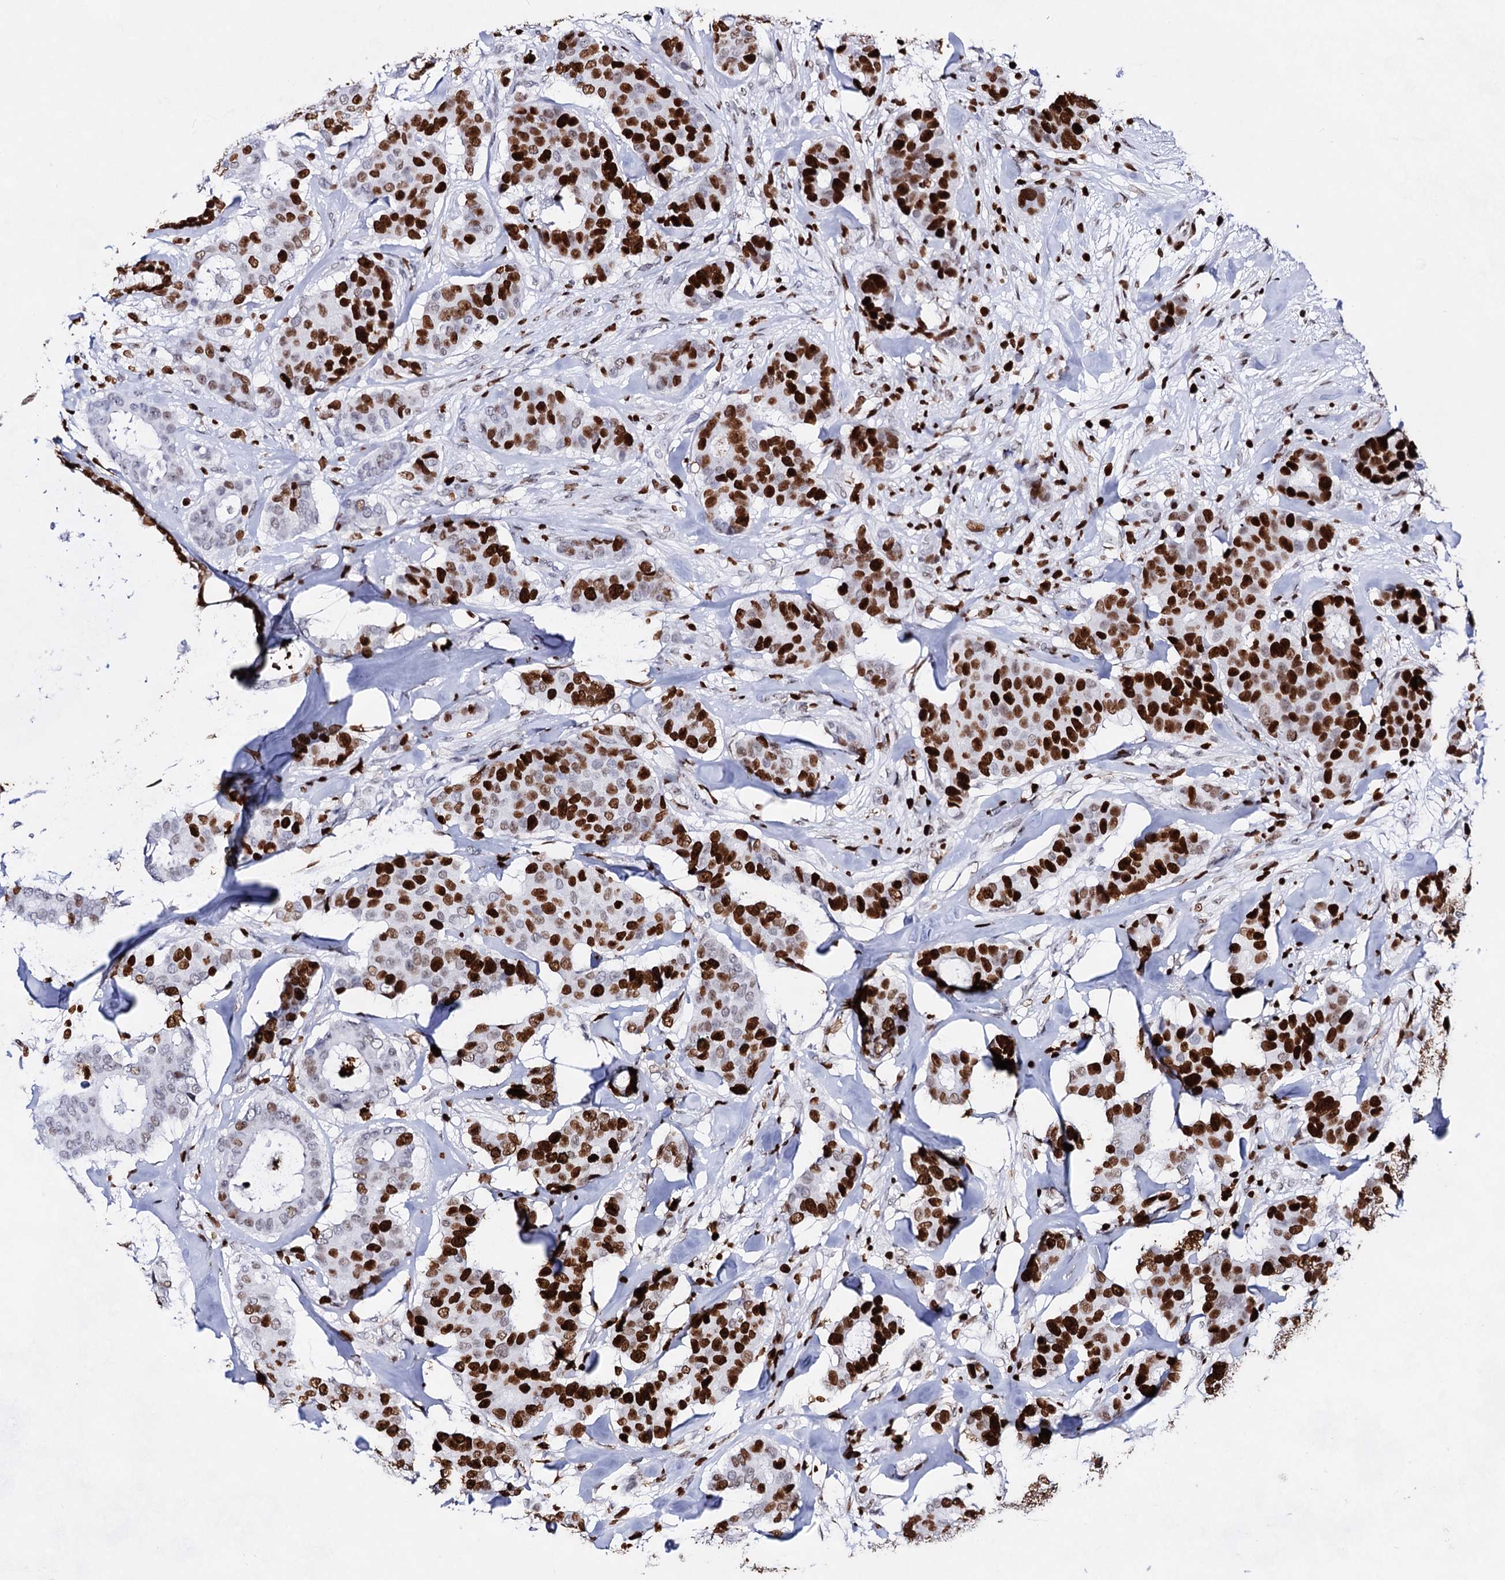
{"staining": {"intensity": "strong", "quantity": ">75%", "location": "nuclear"}, "tissue": "breast cancer", "cell_type": "Tumor cells", "image_type": "cancer", "snomed": [{"axis": "morphology", "description": "Duct carcinoma"}, {"axis": "topography", "description": "Breast"}], "caption": "Immunohistochemical staining of intraductal carcinoma (breast) reveals high levels of strong nuclear staining in about >75% of tumor cells.", "gene": "HMGB2", "patient": {"sex": "female", "age": 75}}